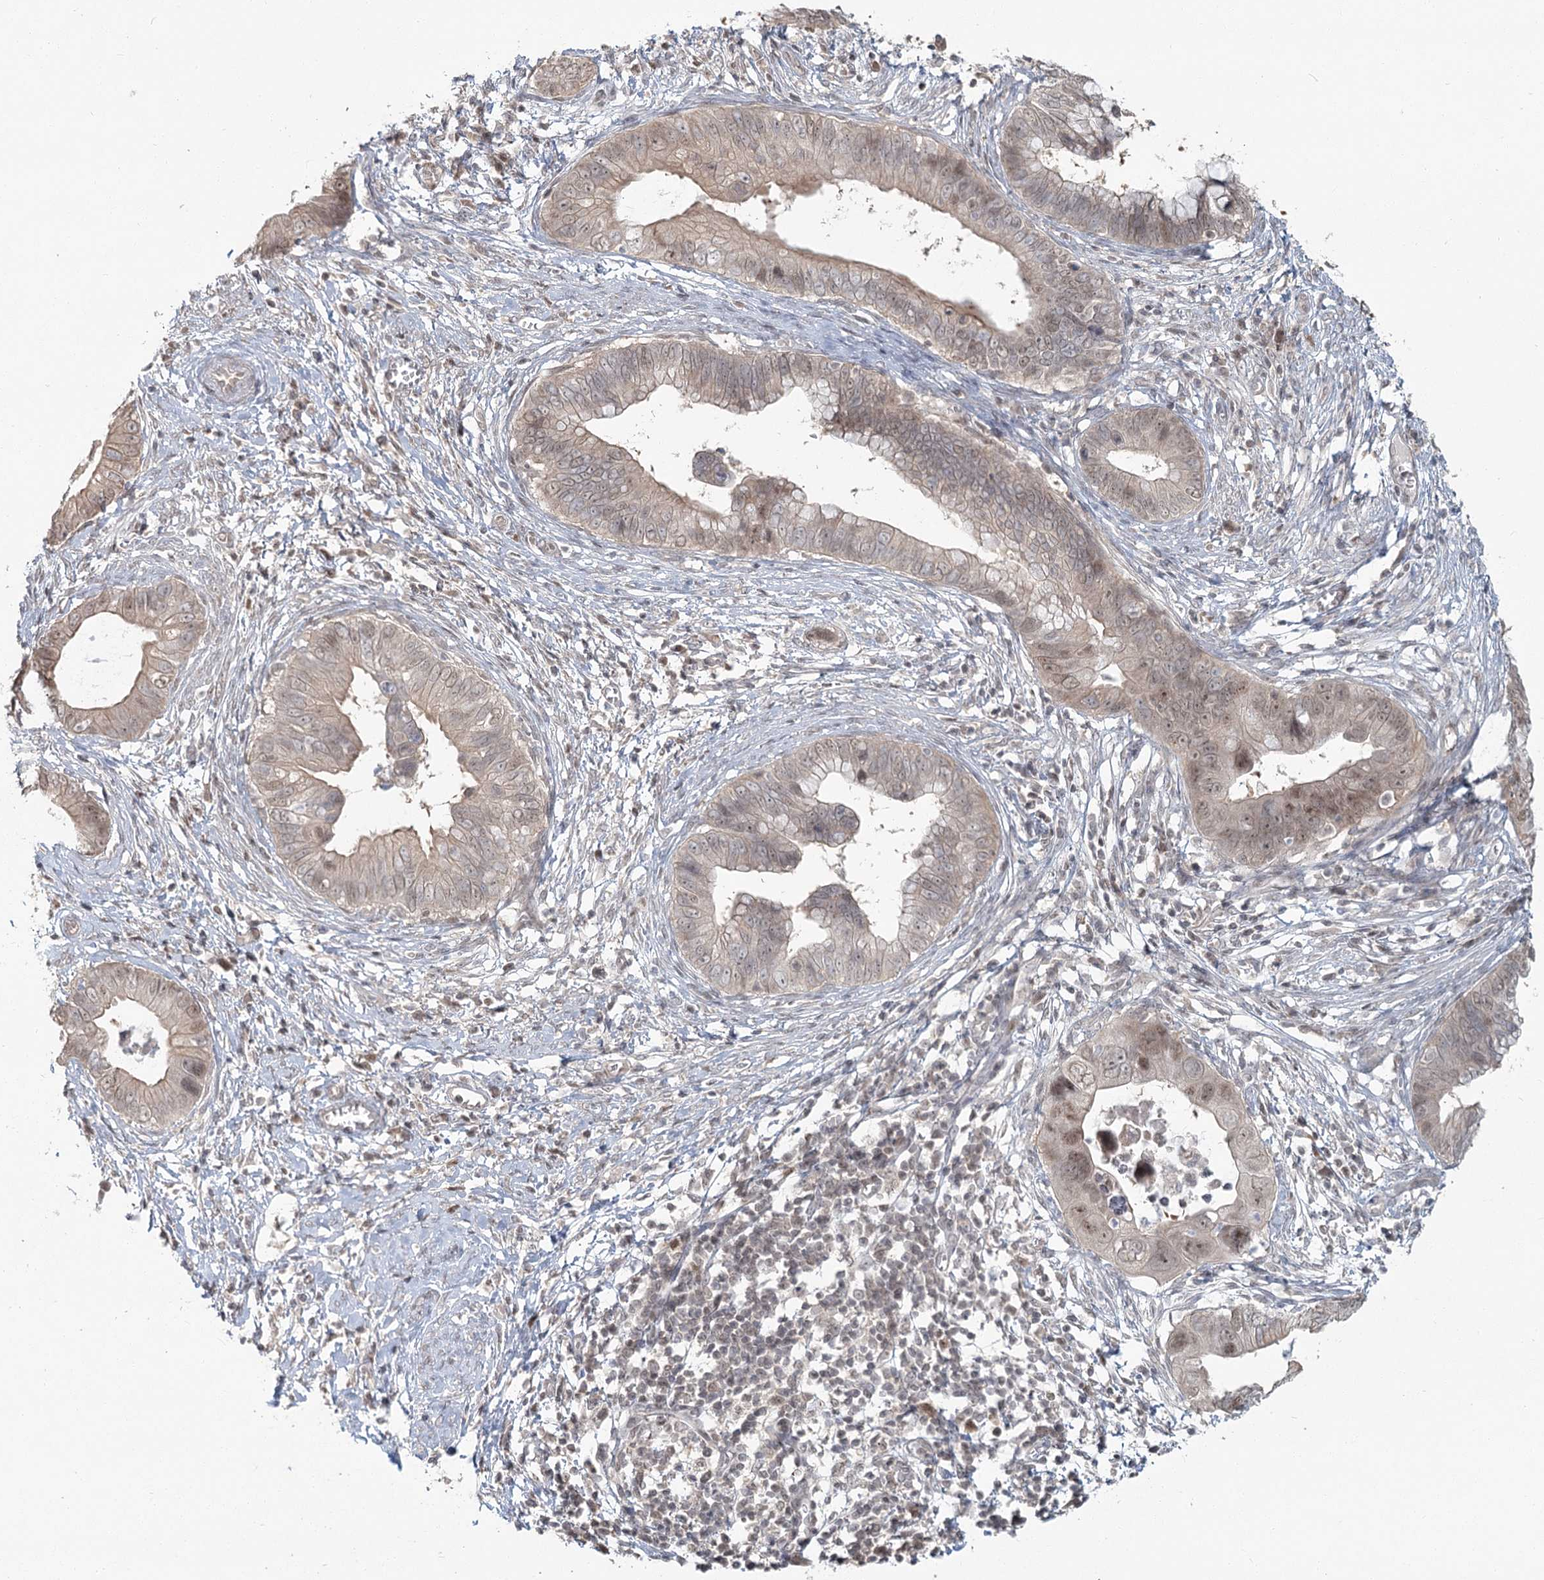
{"staining": {"intensity": "weak", "quantity": "25%-75%", "location": "cytoplasmic/membranous,nuclear"}, "tissue": "cervical cancer", "cell_type": "Tumor cells", "image_type": "cancer", "snomed": [{"axis": "morphology", "description": "Adenocarcinoma, NOS"}, {"axis": "topography", "description": "Cervix"}], "caption": "A photomicrograph showing weak cytoplasmic/membranous and nuclear staining in approximately 25%-75% of tumor cells in cervical cancer, as visualized by brown immunohistochemical staining.", "gene": "R3HCC1L", "patient": {"sex": "female", "age": 44}}